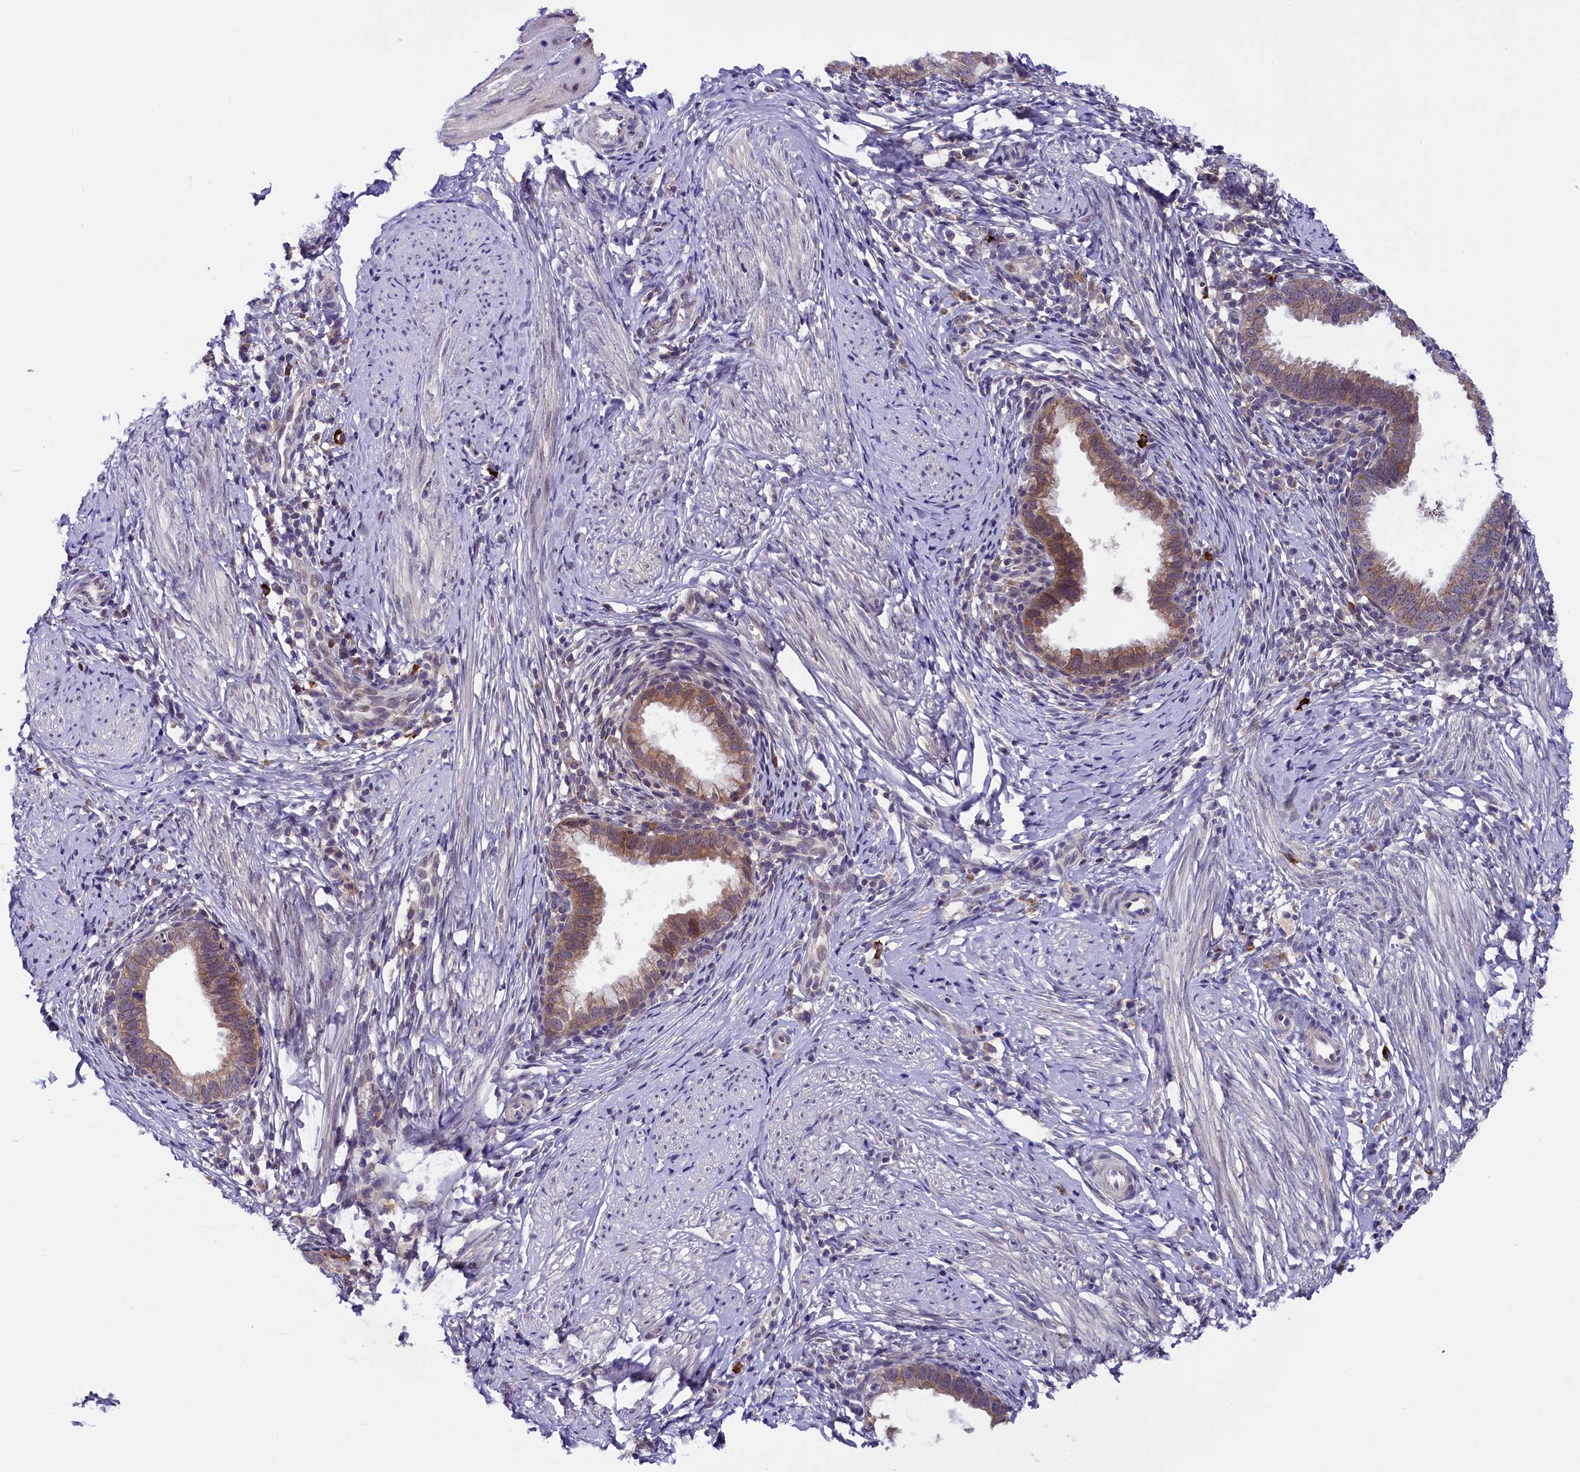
{"staining": {"intensity": "moderate", "quantity": ">75%", "location": "cytoplasmic/membranous"}, "tissue": "cervical cancer", "cell_type": "Tumor cells", "image_type": "cancer", "snomed": [{"axis": "morphology", "description": "Adenocarcinoma, NOS"}, {"axis": "topography", "description": "Cervix"}], "caption": "DAB (3,3'-diaminobenzidine) immunohistochemical staining of human adenocarcinoma (cervical) shows moderate cytoplasmic/membranous protein staining in about >75% of tumor cells.", "gene": "ENKD1", "patient": {"sex": "female", "age": 36}}